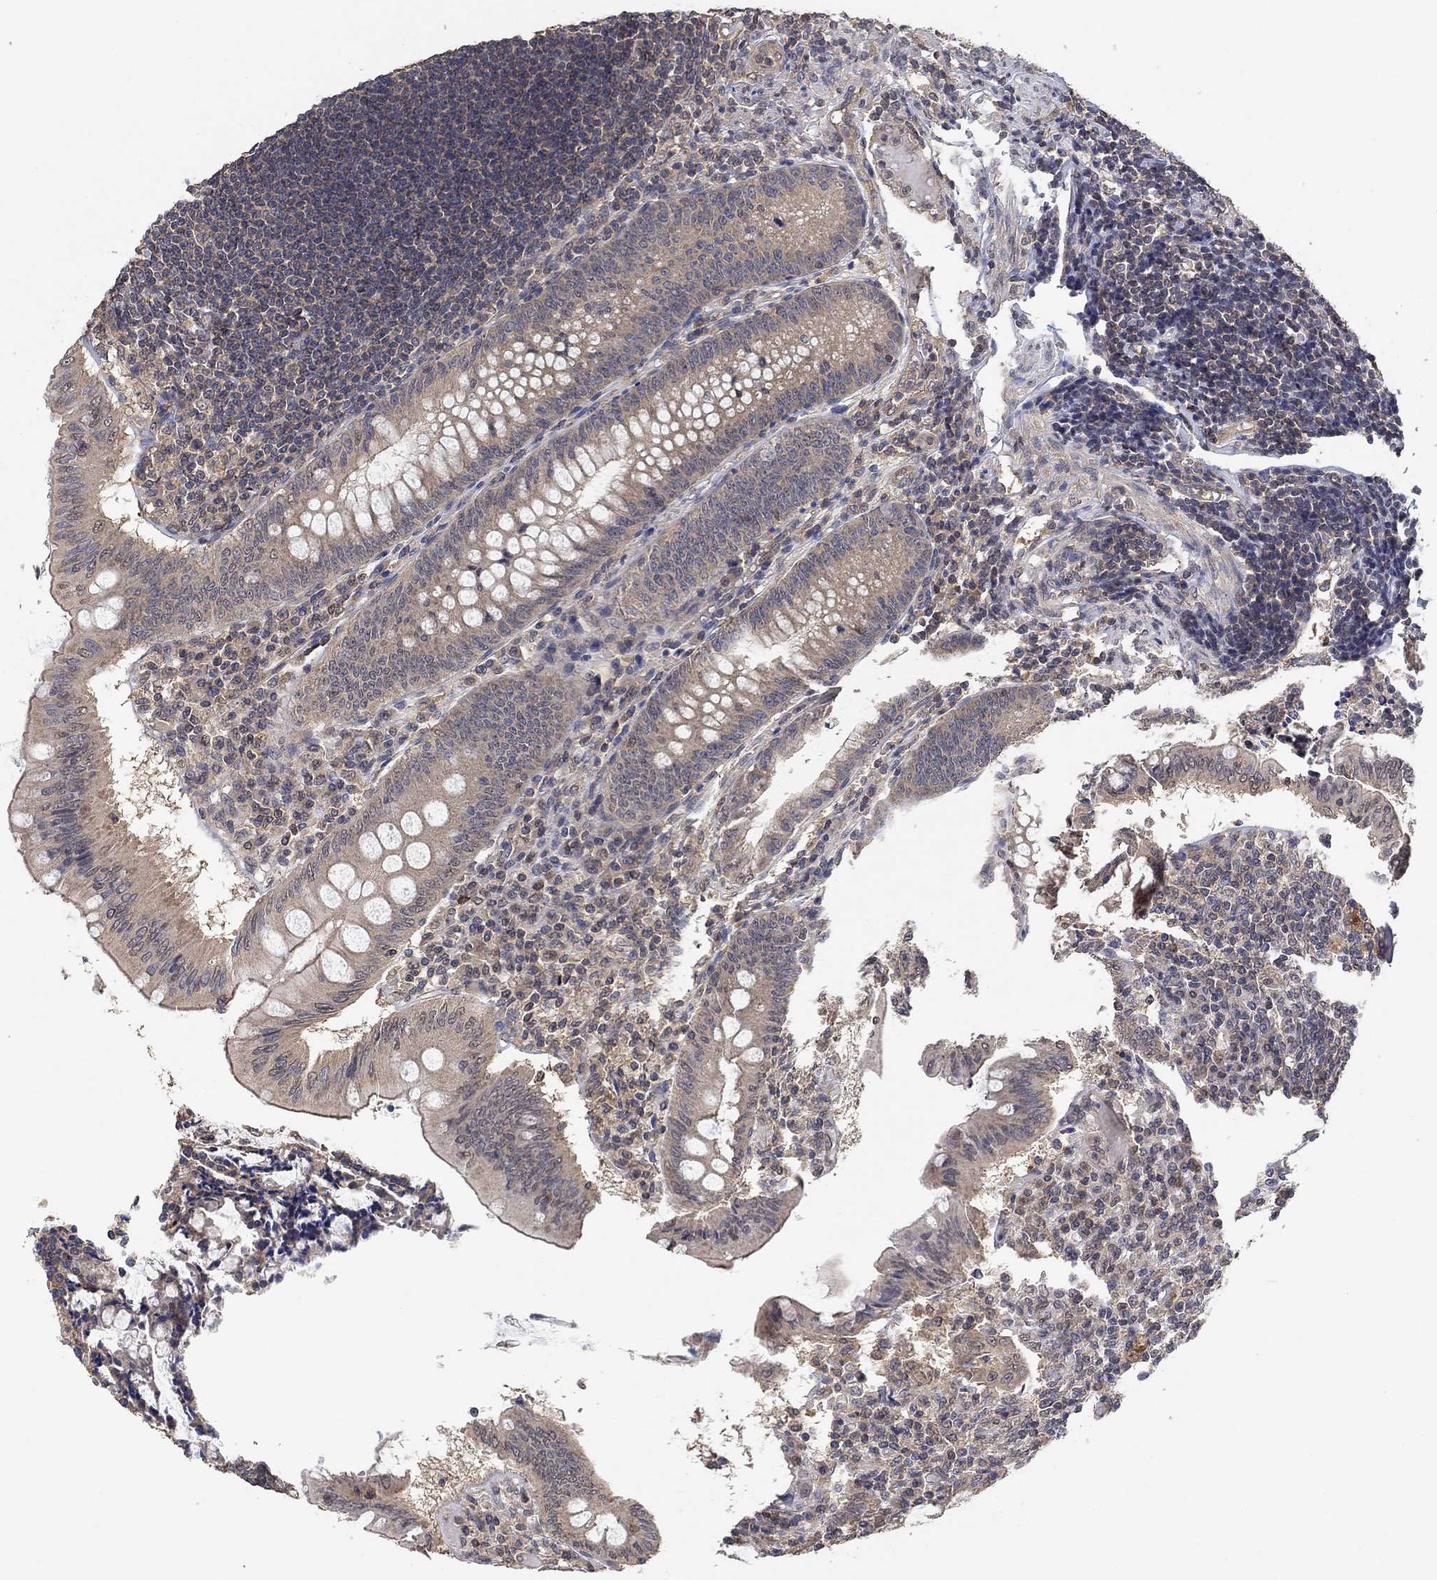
{"staining": {"intensity": "negative", "quantity": "none", "location": "none"}, "tissue": "appendix", "cell_type": "Glandular cells", "image_type": "normal", "snomed": [{"axis": "morphology", "description": "Normal tissue, NOS"}, {"axis": "morphology", "description": "Inflammation, NOS"}, {"axis": "topography", "description": "Appendix"}], "caption": "The micrograph shows no staining of glandular cells in unremarkable appendix. The staining is performed using DAB brown chromogen with nuclei counter-stained in using hematoxylin.", "gene": "CCDC43", "patient": {"sex": "male", "age": 16}}